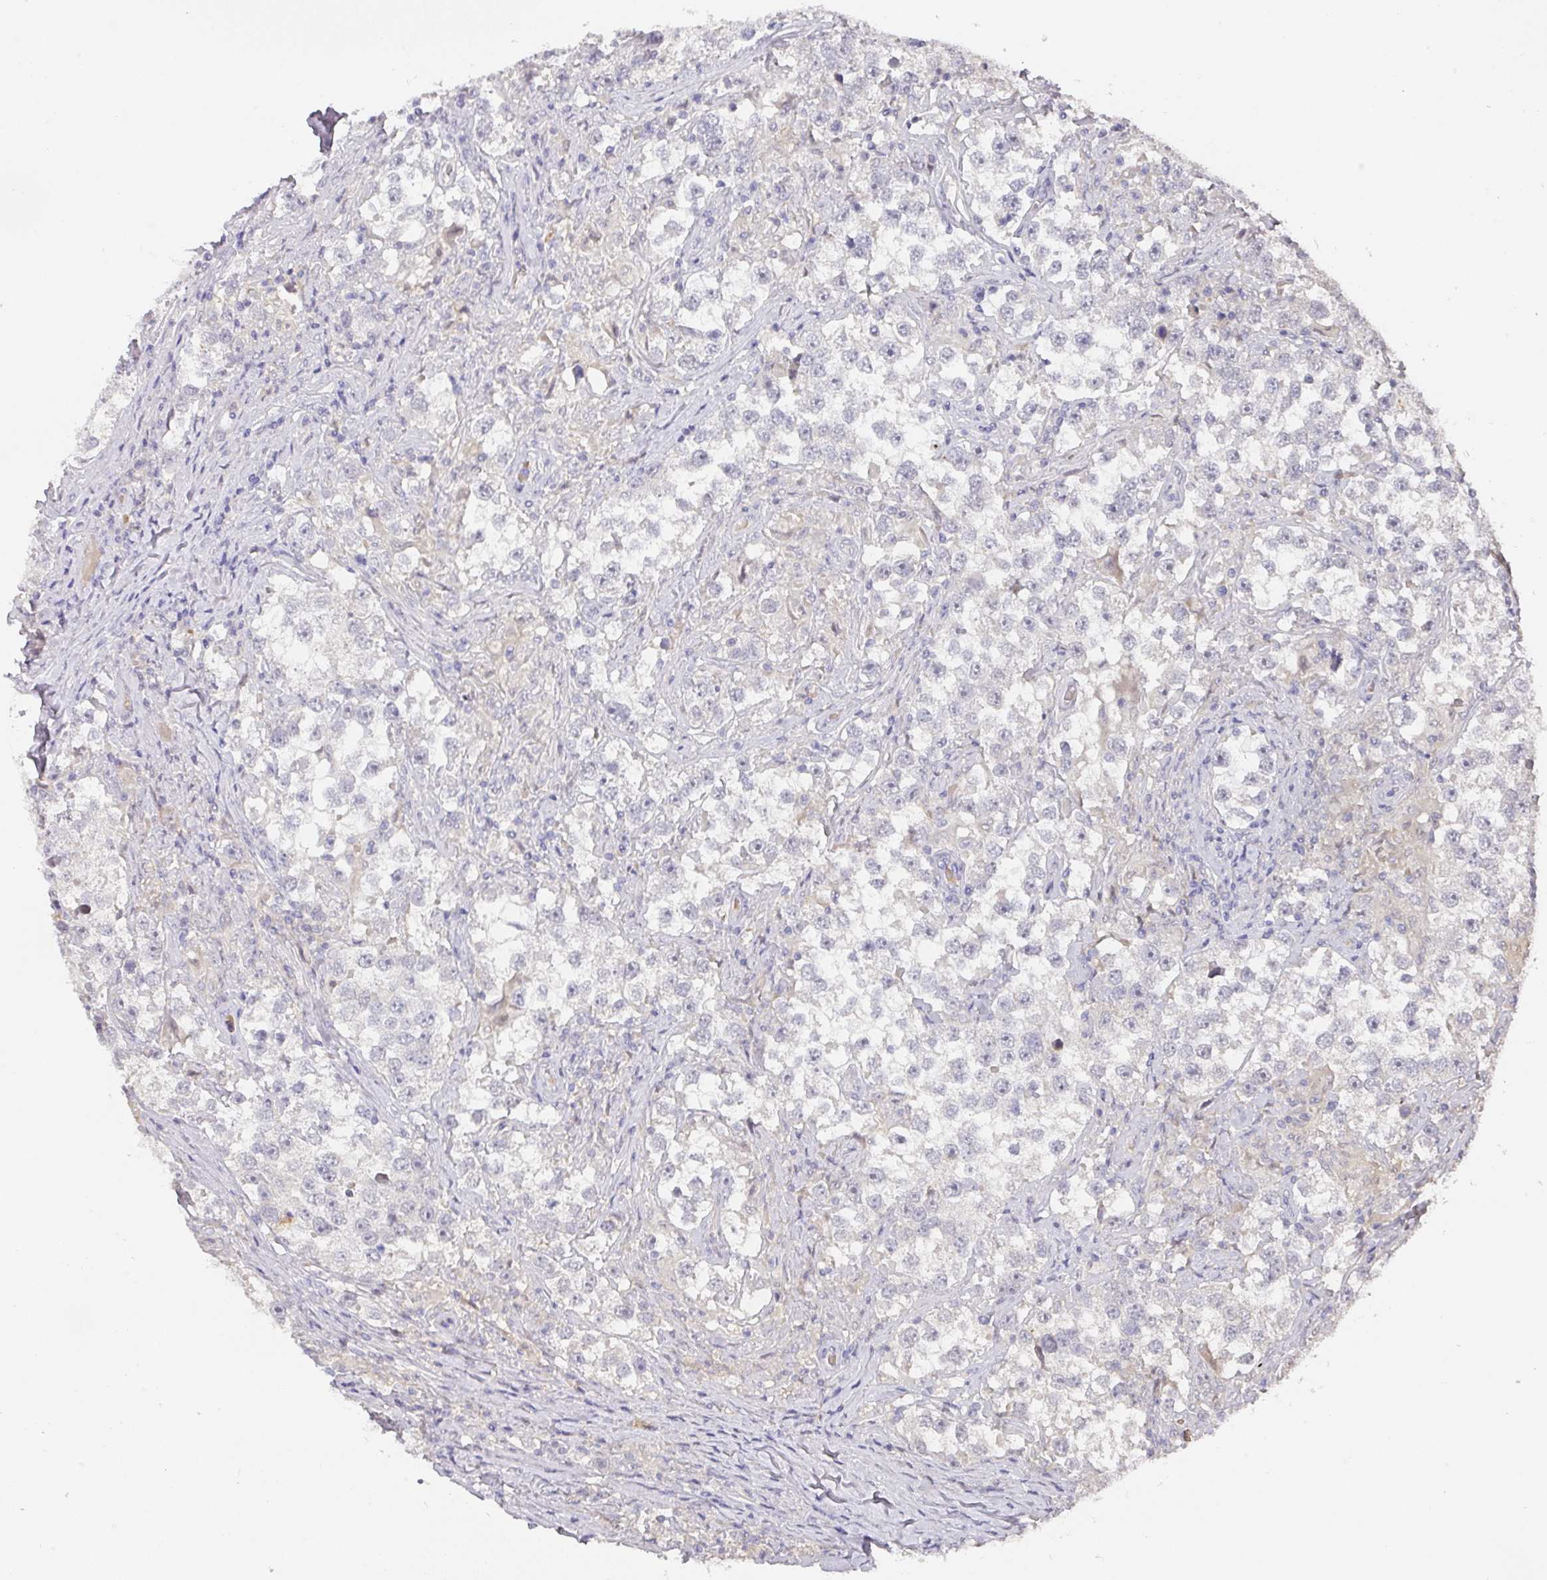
{"staining": {"intensity": "negative", "quantity": "none", "location": "none"}, "tissue": "testis cancer", "cell_type": "Tumor cells", "image_type": "cancer", "snomed": [{"axis": "morphology", "description": "Seminoma, NOS"}, {"axis": "topography", "description": "Testis"}], "caption": "Tumor cells show no significant protein expression in seminoma (testis).", "gene": "FOXN4", "patient": {"sex": "male", "age": 46}}